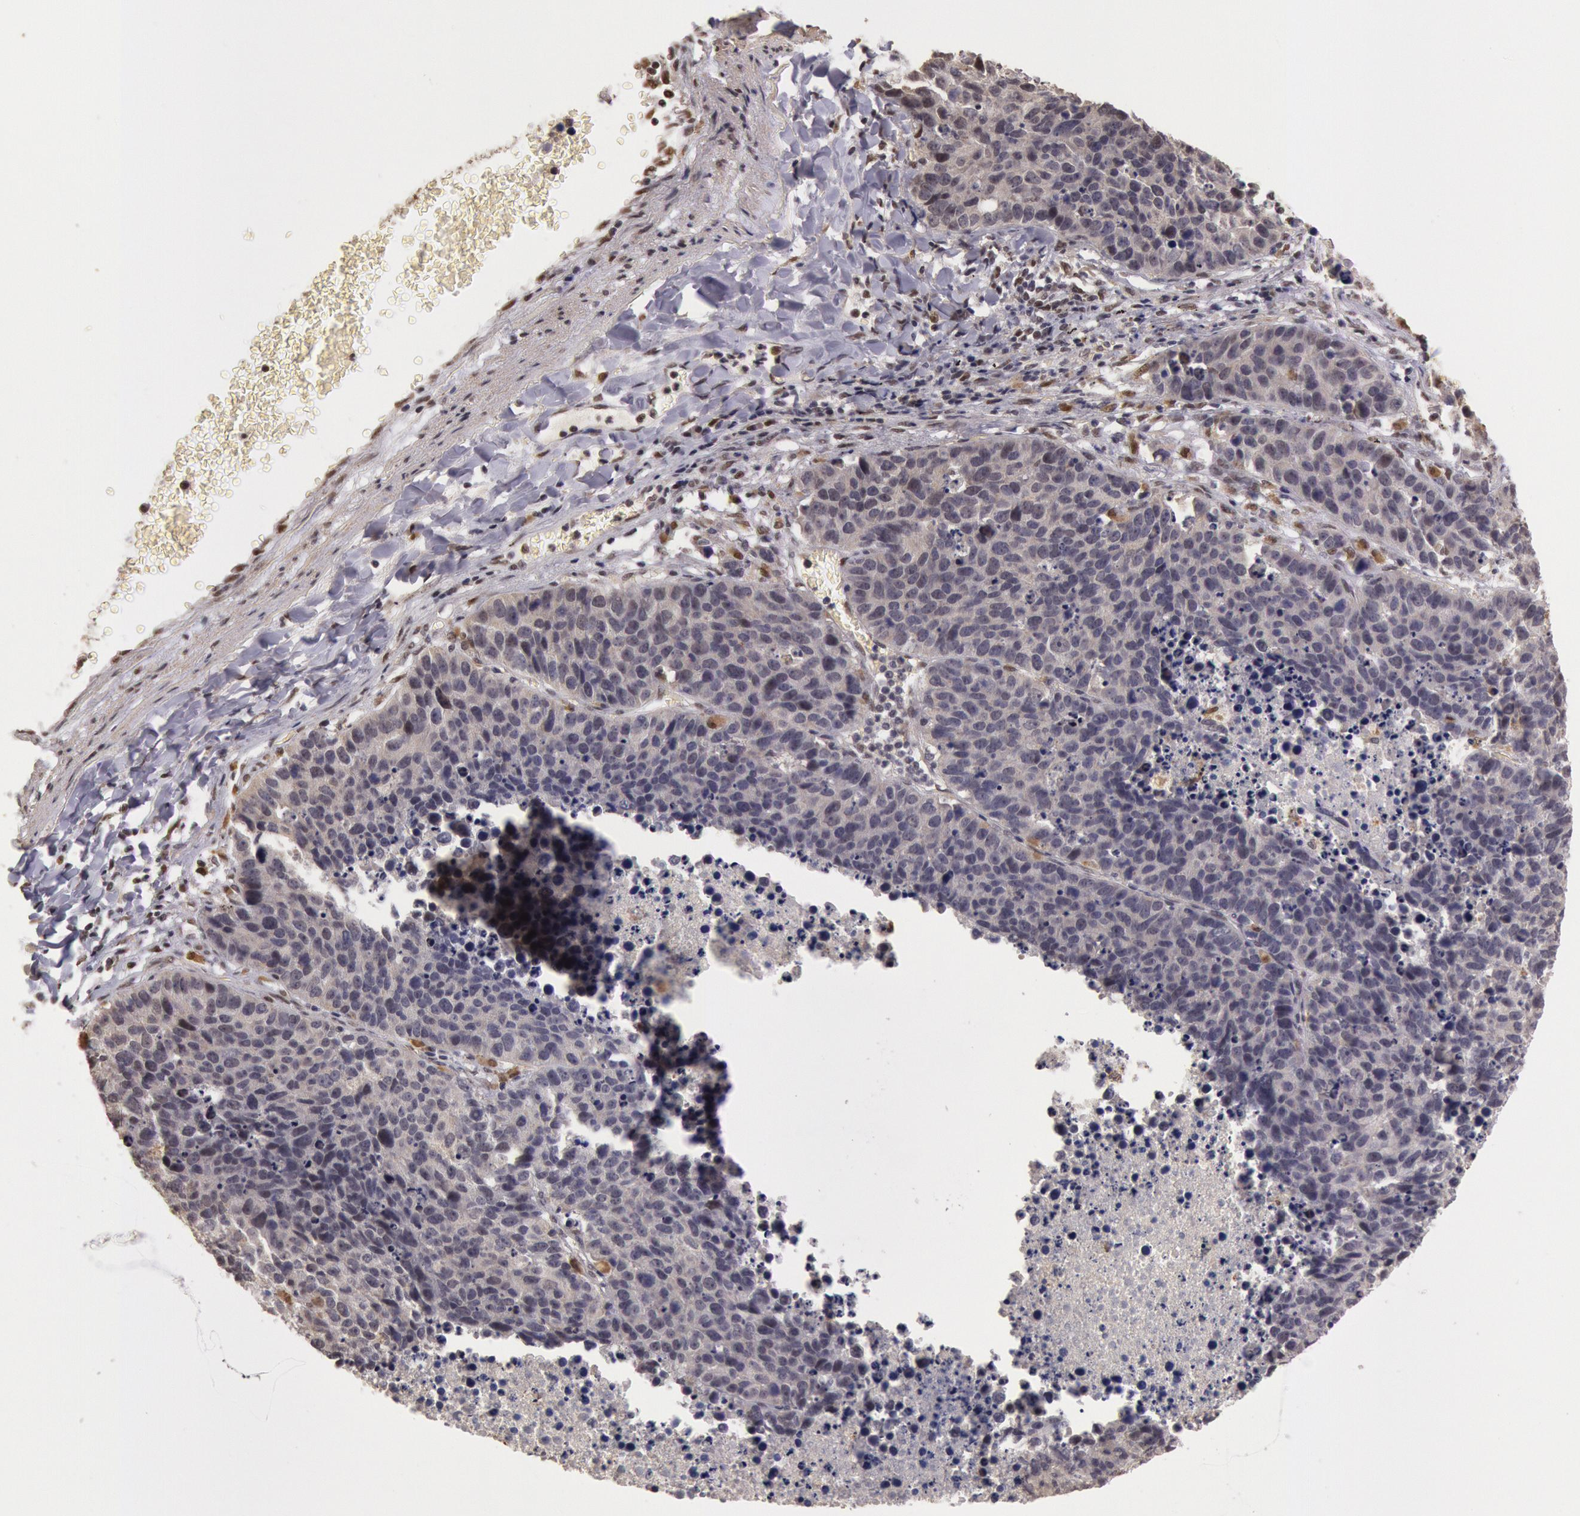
{"staining": {"intensity": "negative", "quantity": "none", "location": "none"}, "tissue": "lung cancer", "cell_type": "Tumor cells", "image_type": "cancer", "snomed": [{"axis": "morphology", "description": "Carcinoid, malignant, NOS"}, {"axis": "topography", "description": "Lung"}], "caption": "Lung cancer was stained to show a protein in brown. There is no significant staining in tumor cells.", "gene": "LIG4", "patient": {"sex": "male", "age": 60}}